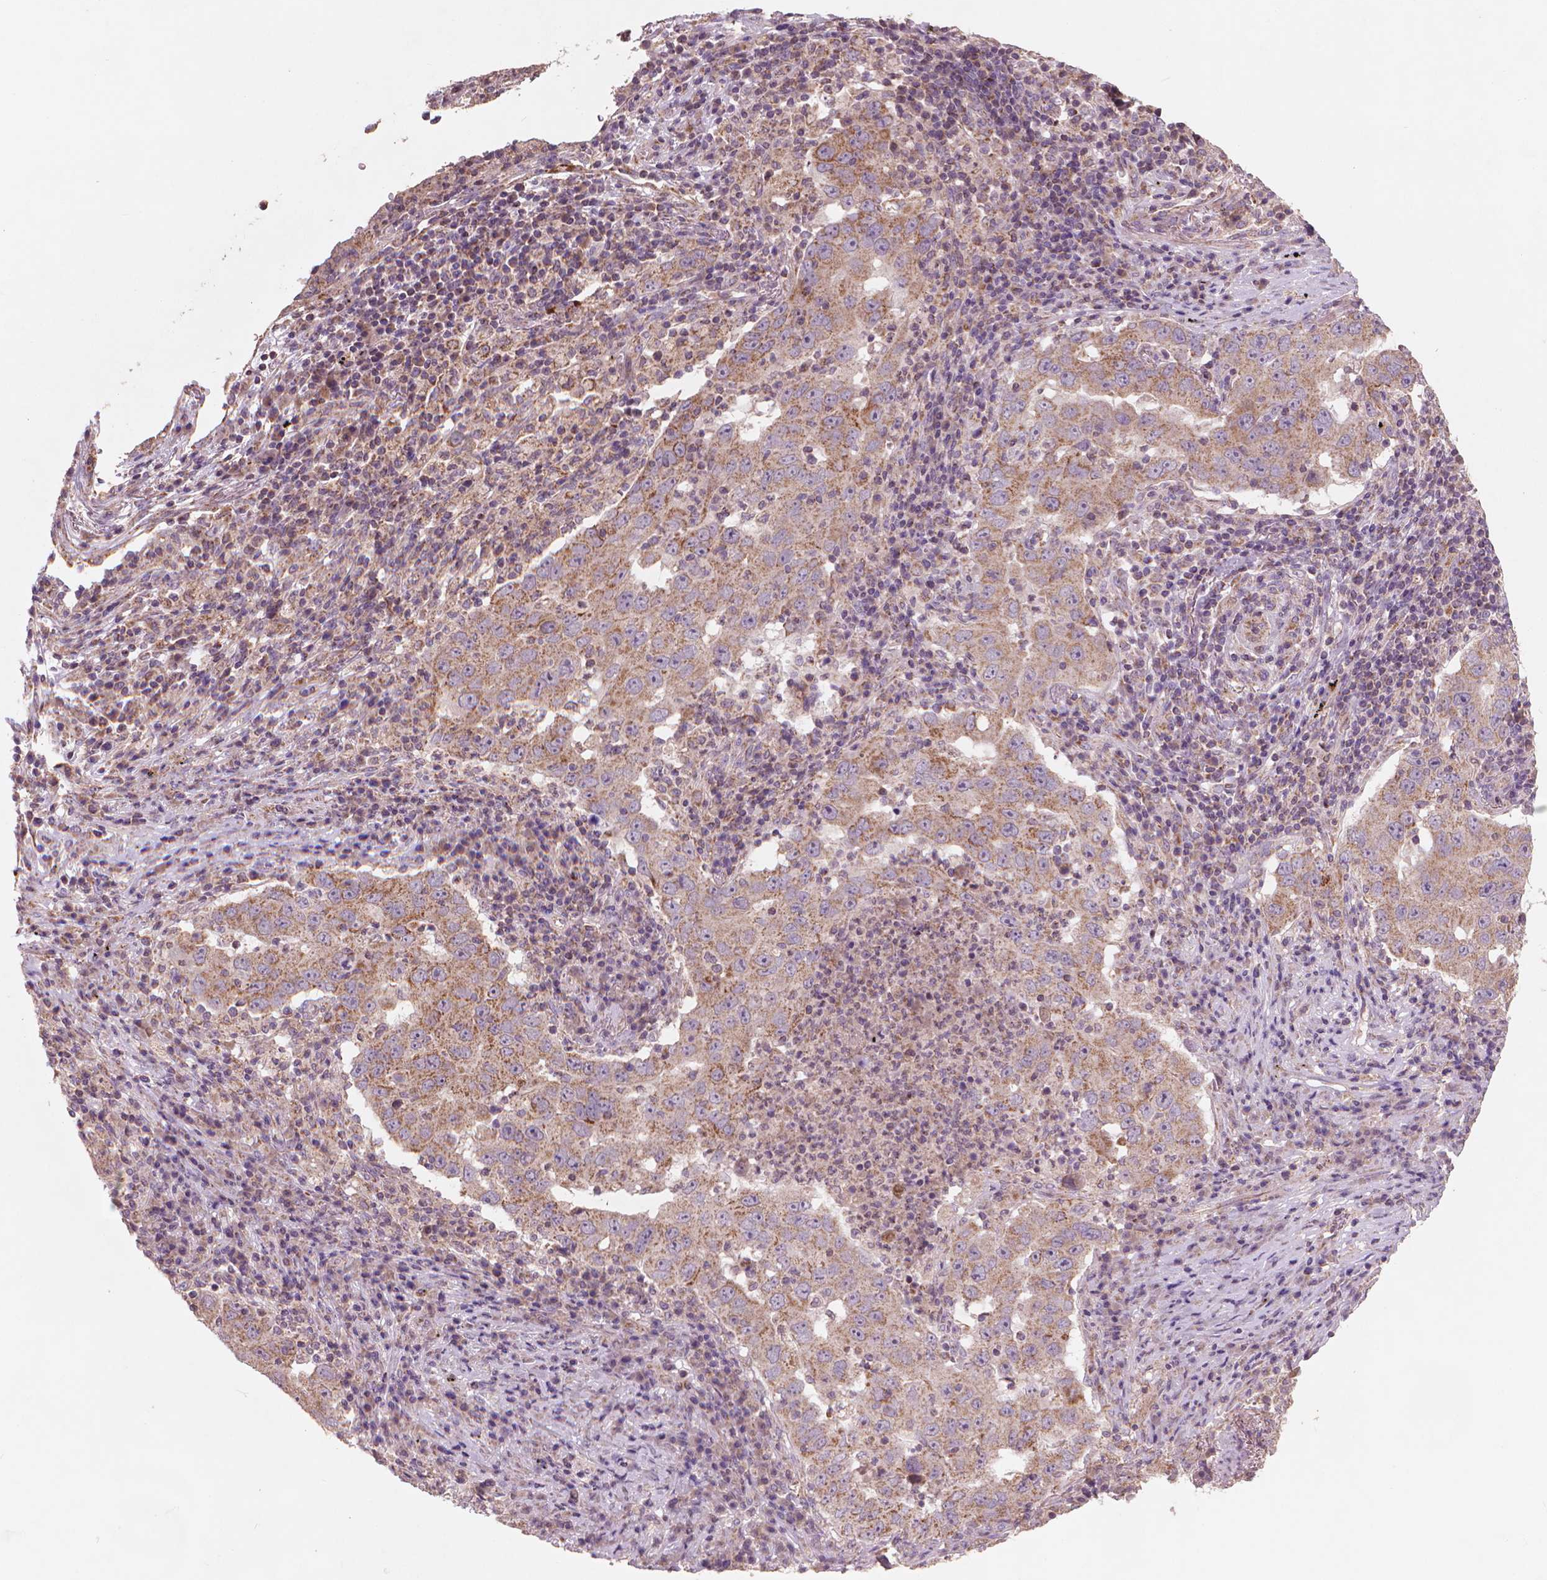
{"staining": {"intensity": "moderate", "quantity": "25%-75%", "location": "cytoplasmic/membranous"}, "tissue": "lung cancer", "cell_type": "Tumor cells", "image_type": "cancer", "snomed": [{"axis": "morphology", "description": "Adenocarcinoma, NOS"}, {"axis": "topography", "description": "Lung"}], "caption": "Moderate cytoplasmic/membranous positivity for a protein is present in approximately 25%-75% of tumor cells of adenocarcinoma (lung) using IHC.", "gene": "NLRX1", "patient": {"sex": "male", "age": 73}}